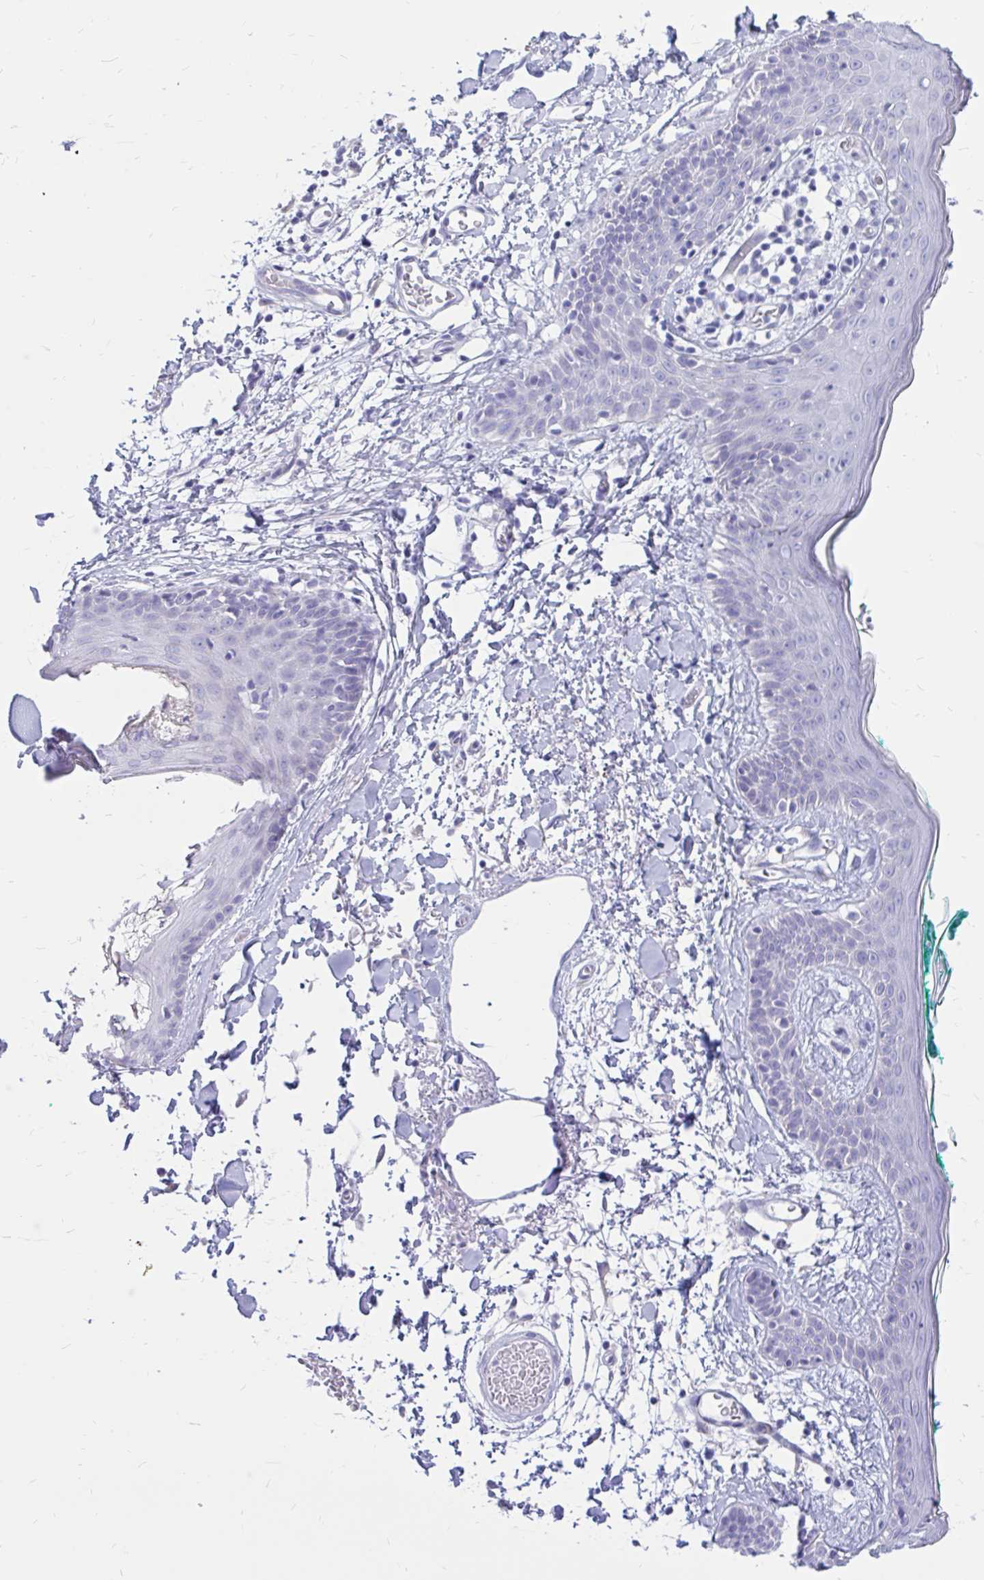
{"staining": {"intensity": "negative", "quantity": "none", "location": "none"}, "tissue": "skin", "cell_type": "Fibroblasts", "image_type": "normal", "snomed": [{"axis": "morphology", "description": "Normal tissue, NOS"}, {"axis": "topography", "description": "Skin"}], "caption": "This is an IHC histopathology image of unremarkable human skin. There is no expression in fibroblasts.", "gene": "IGSF5", "patient": {"sex": "male", "age": 79}}